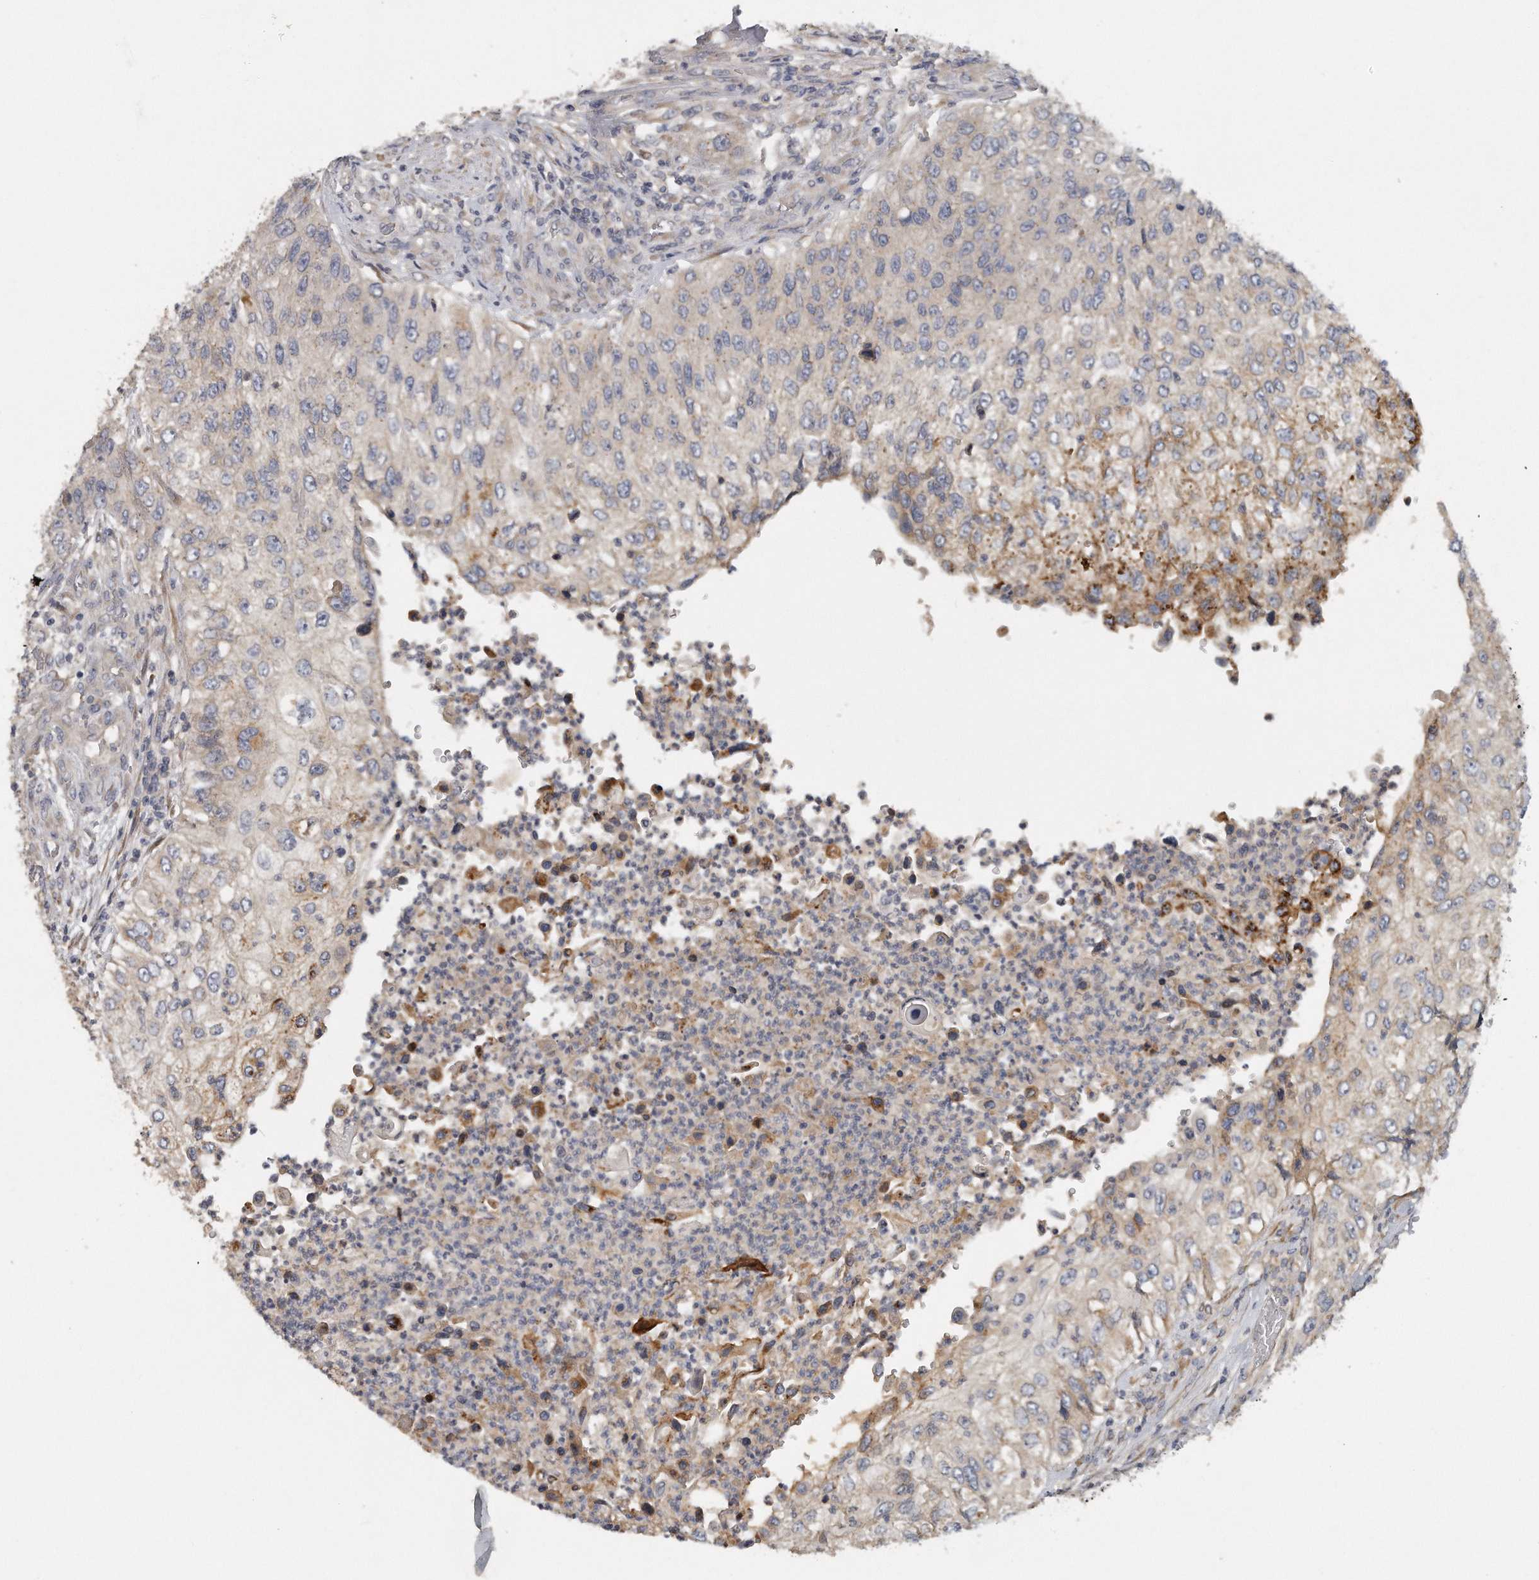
{"staining": {"intensity": "weak", "quantity": "<25%", "location": "cytoplasmic/membranous"}, "tissue": "urothelial cancer", "cell_type": "Tumor cells", "image_type": "cancer", "snomed": [{"axis": "morphology", "description": "Urothelial carcinoma, High grade"}, {"axis": "topography", "description": "Urinary bladder"}], "caption": "This is an immunohistochemistry histopathology image of urothelial cancer. There is no positivity in tumor cells.", "gene": "TRAPPC14", "patient": {"sex": "female", "age": 60}}